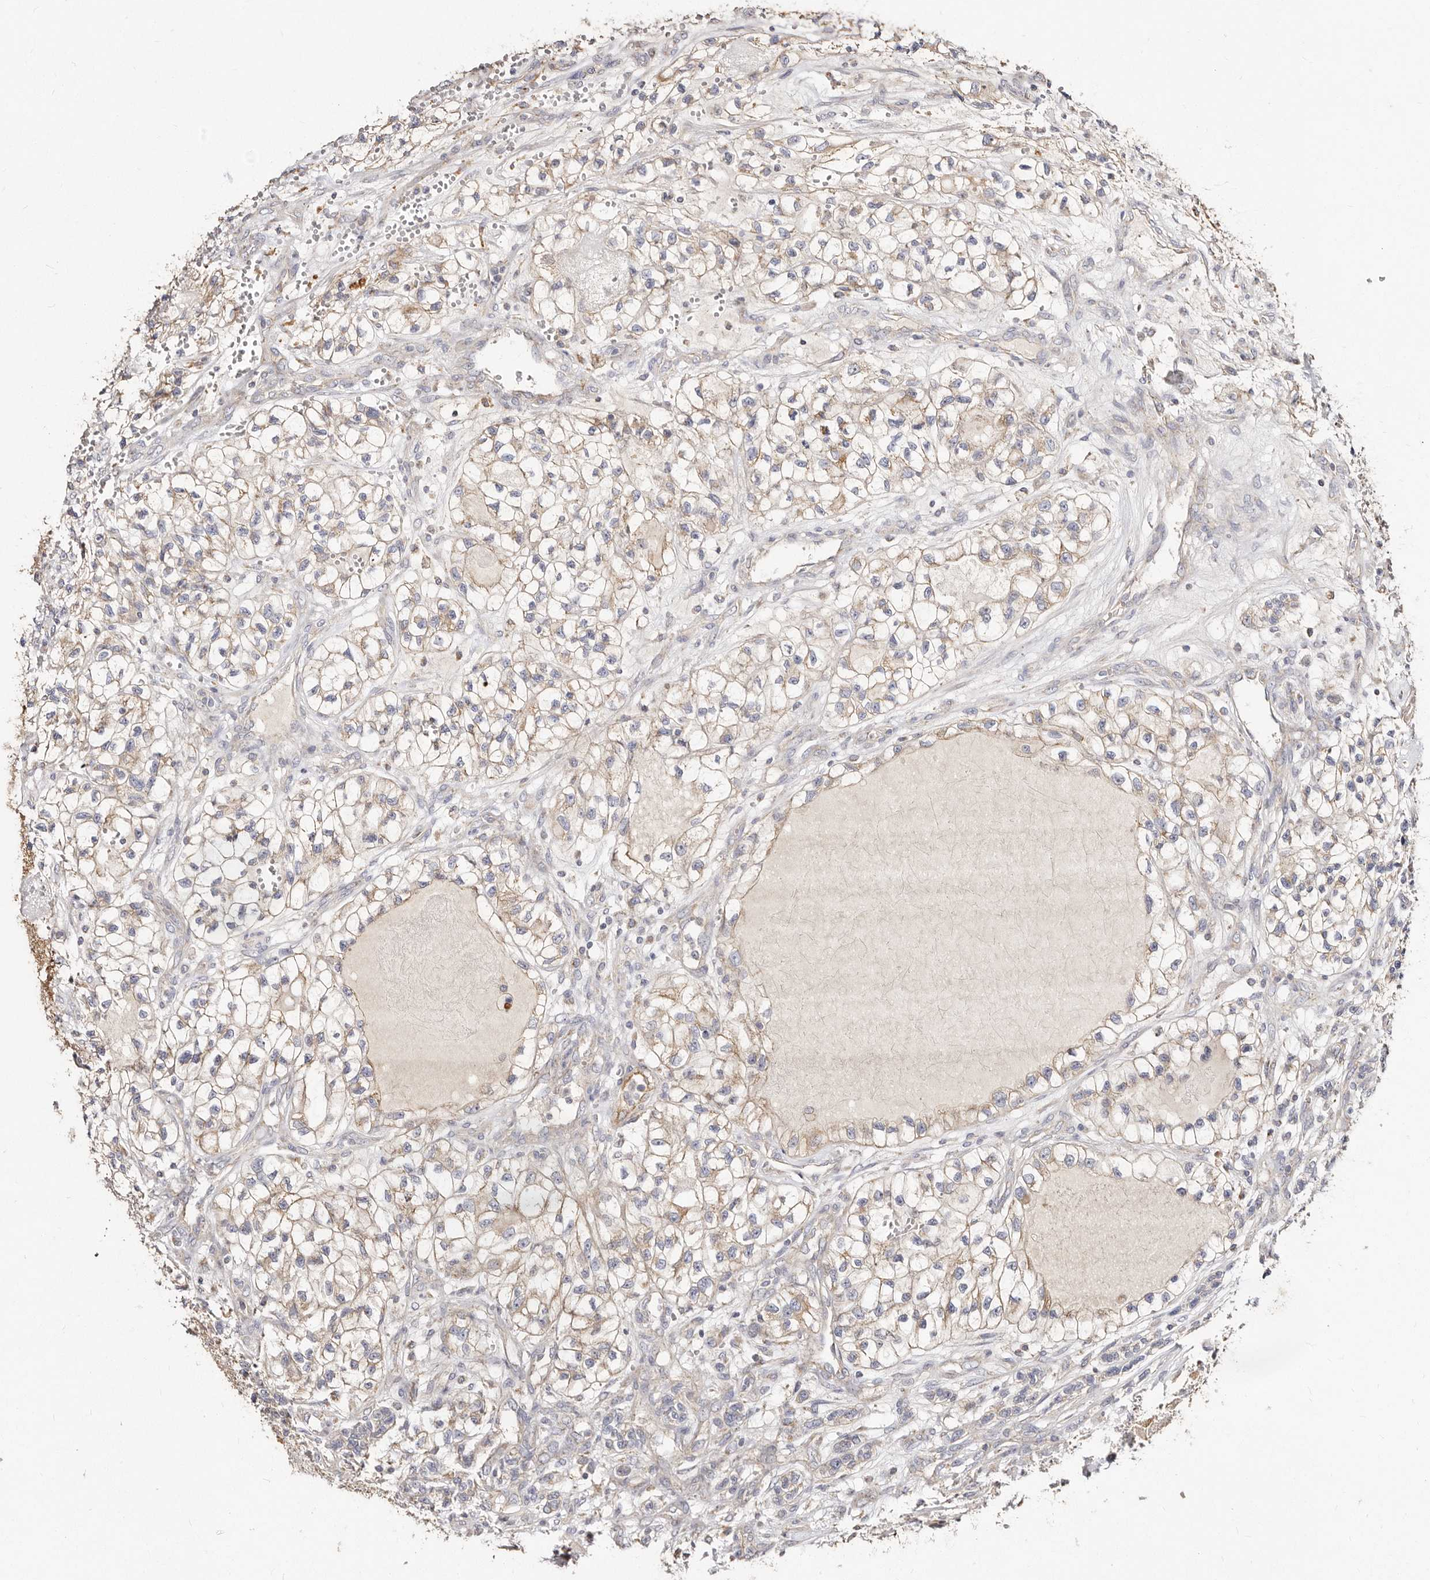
{"staining": {"intensity": "weak", "quantity": ">75%", "location": "cytoplasmic/membranous"}, "tissue": "renal cancer", "cell_type": "Tumor cells", "image_type": "cancer", "snomed": [{"axis": "morphology", "description": "Adenocarcinoma, NOS"}, {"axis": "topography", "description": "Kidney"}], "caption": "Human renal adenocarcinoma stained with a protein marker shows weak staining in tumor cells.", "gene": "BAIAP2L1", "patient": {"sex": "female", "age": 57}}